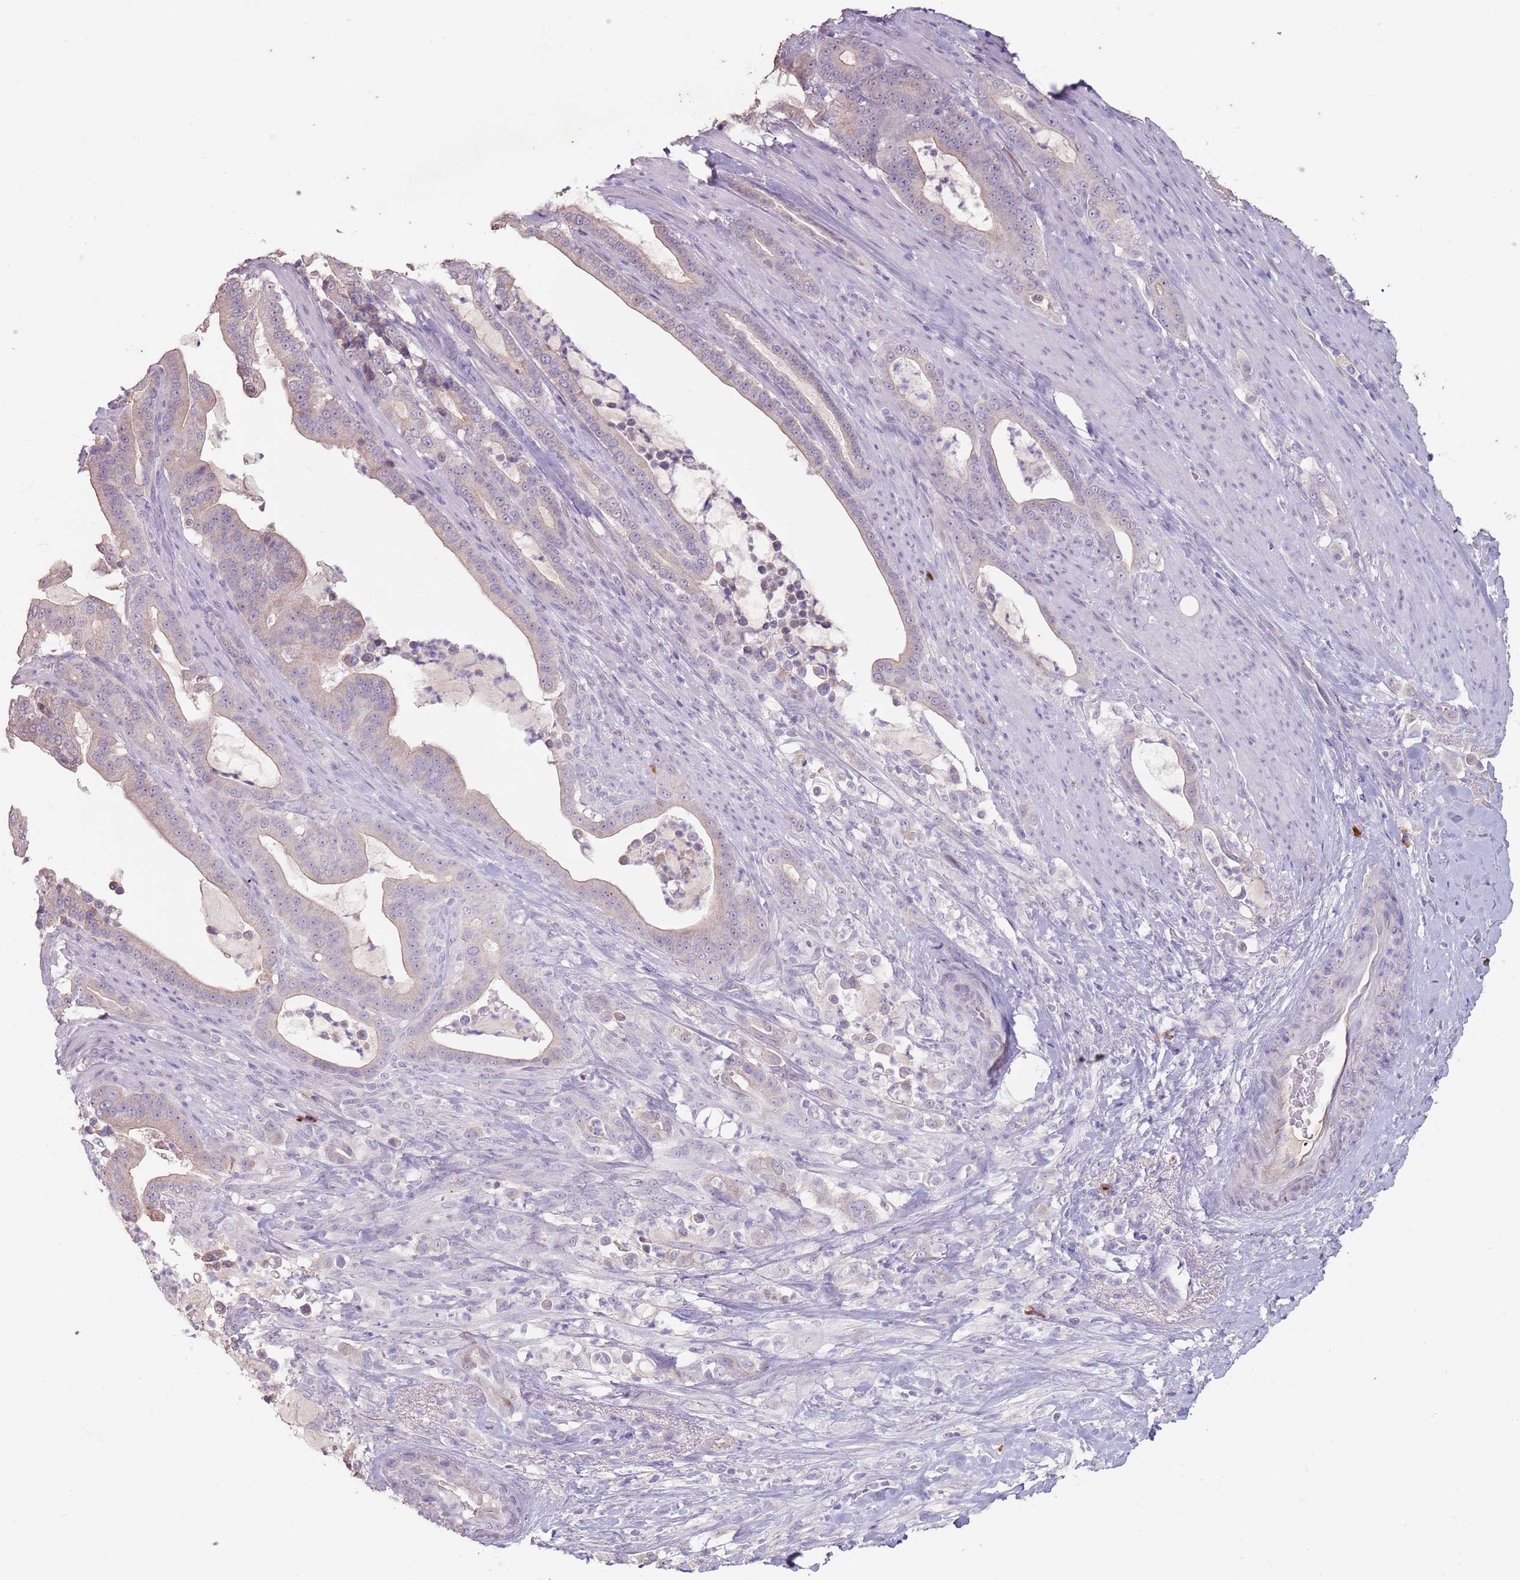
{"staining": {"intensity": "negative", "quantity": "none", "location": "none"}, "tissue": "pancreatic cancer", "cell_type": "Tumor cells", "image_type": "cancer", "snomed": [{"axis": "morphology", "description": "Adenocarcinoma, NOS"}, {"axis": "topography", "description": "Pancreas"}], "caption": "IHC image of human pancreatic cancer stained for a protein (brown), which shows no positivity in tumor cells.", "gene": "STYK1", "patient": {"sex": "male", "age": 63}}